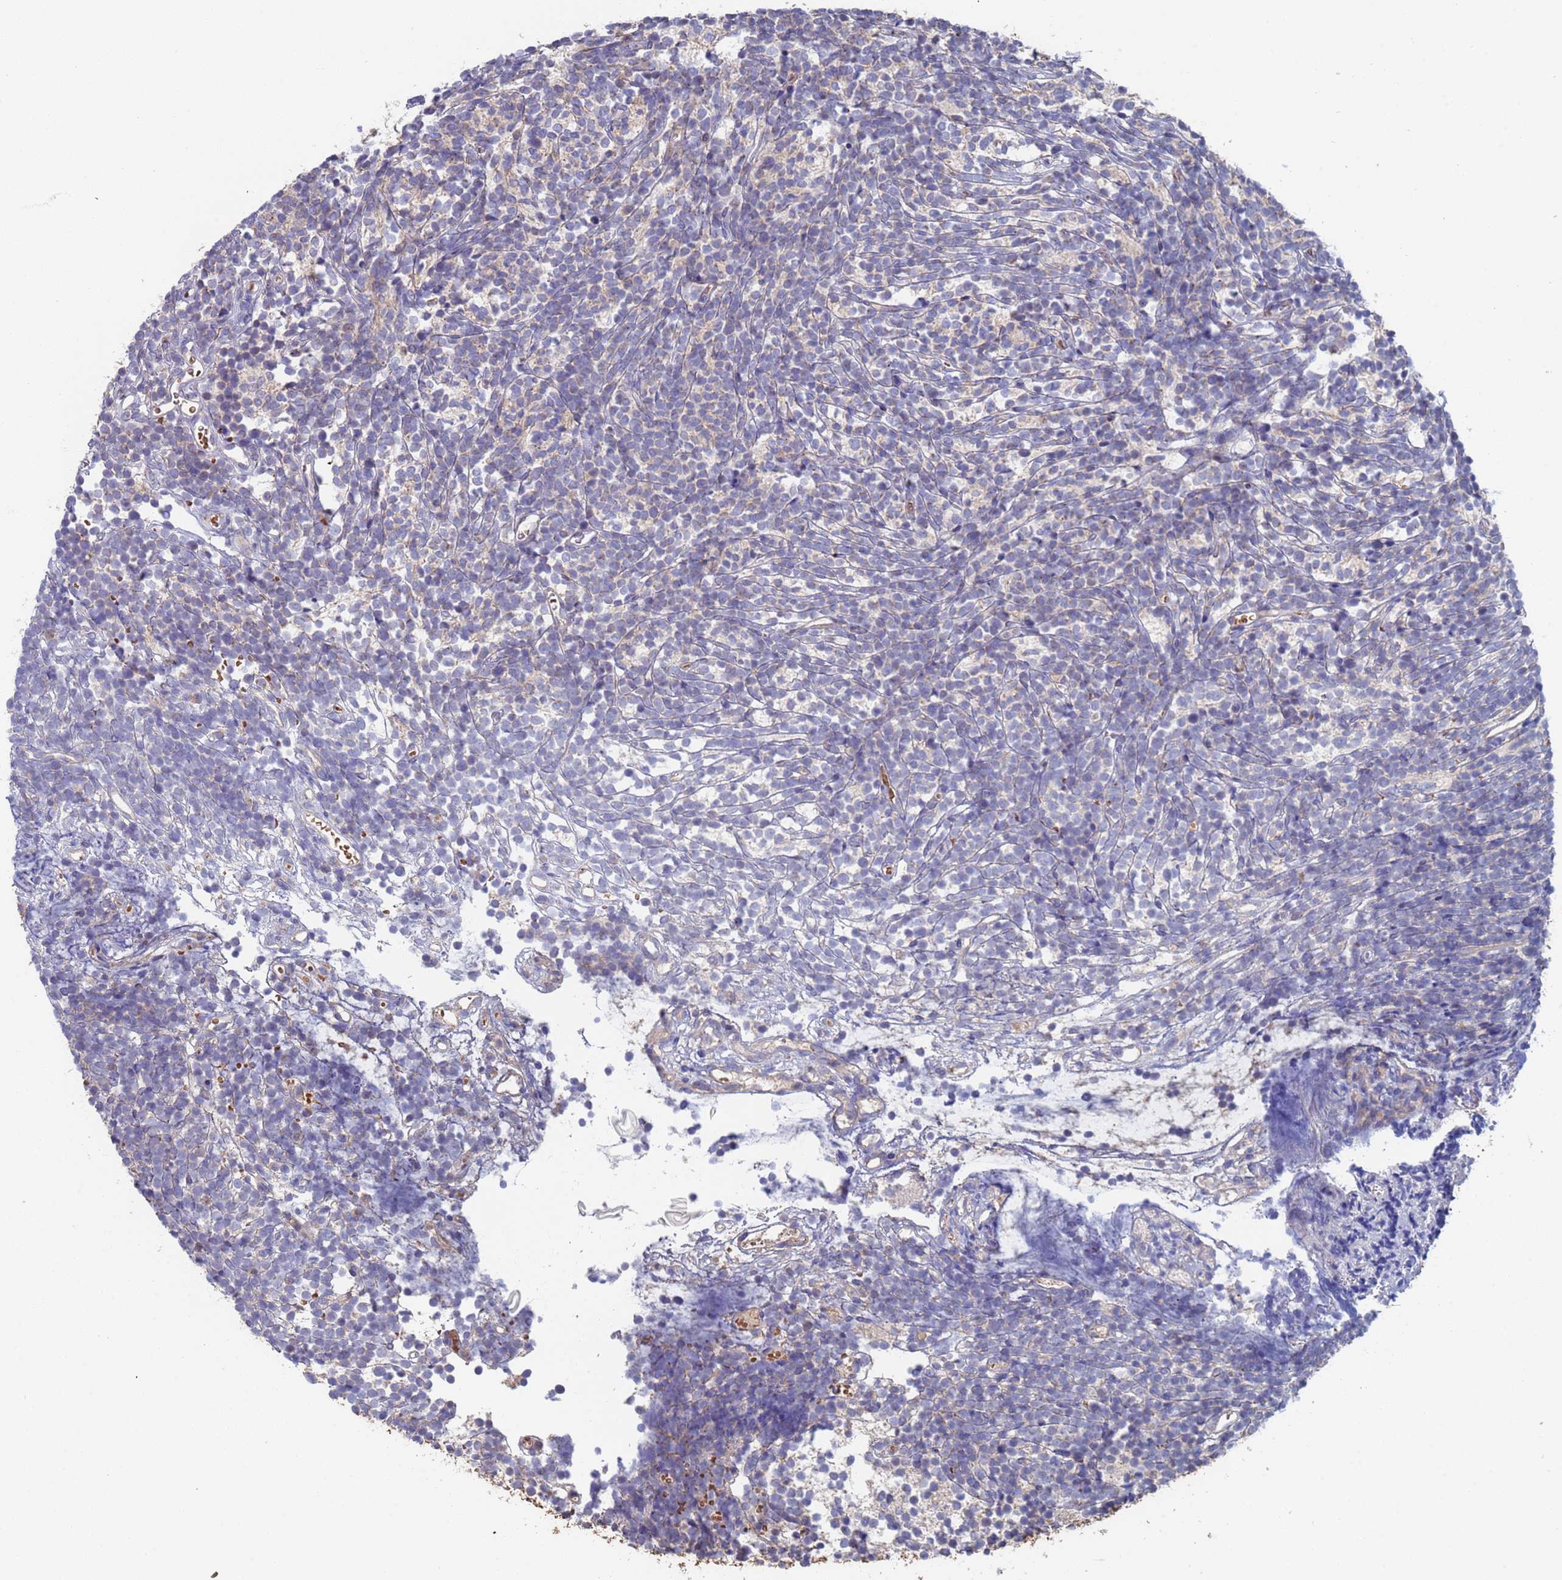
{"staining": {"intensity": "negative", "quantity": "none", "location": "none"}, "tissue": "glioma", "cell_type": "Tumor cells", "image_type": "cancer", "snomed": [{"axis": "morphology", "description": "Glioma, malignant, Low grade"}, {"axis": "topography", "description": "Brain"}], "caption": "Low-grade glioma (malignant) was stained to show a protein in brown. There is no significant positivity in tumor cells. (Immunohistochemistry (ihc), brightfield microscopy, high magnification).", "gene": "MALRD1", "patient": {"sex": "female", "age": 1}}